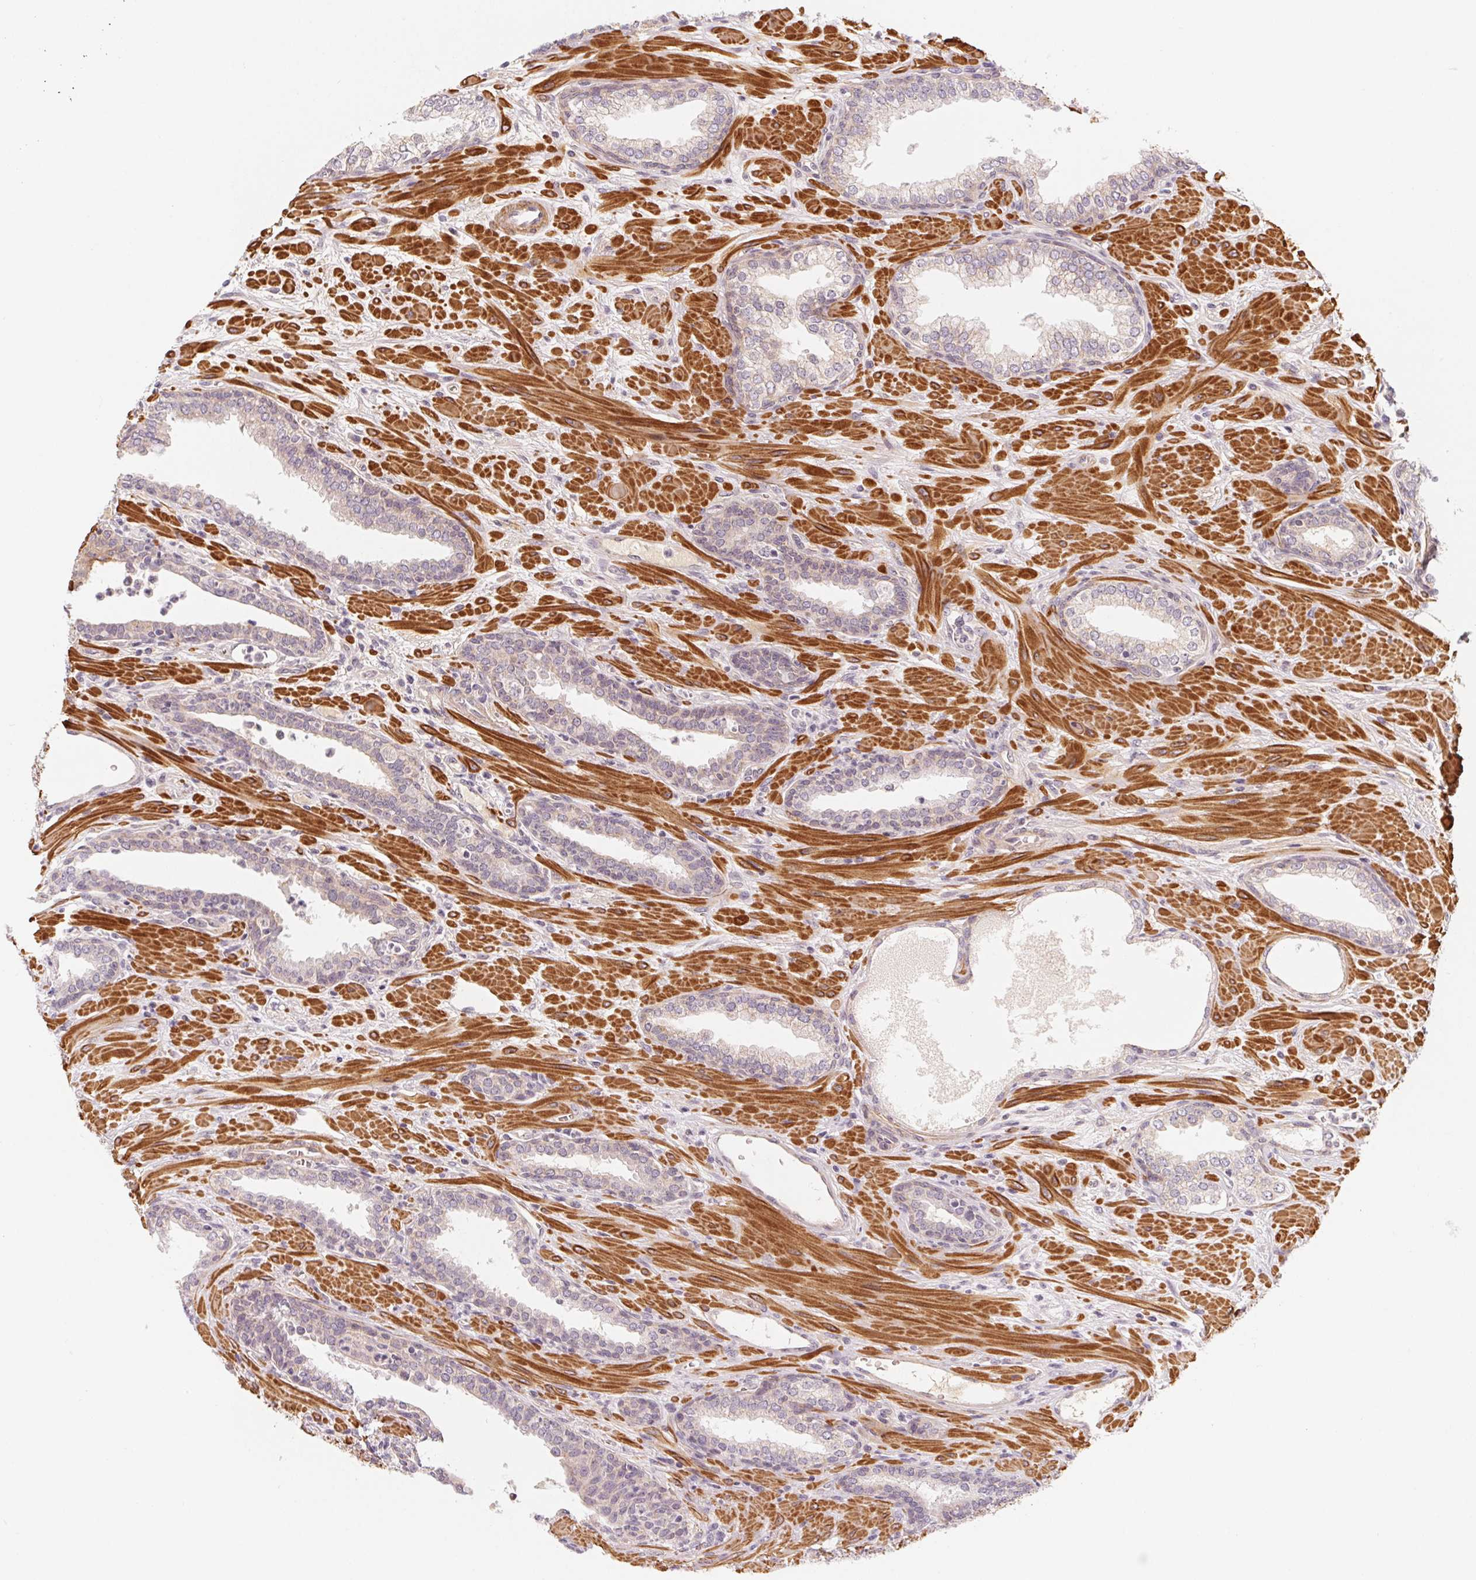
{"staining": {"intensity": "weak", "quantity": "25%-75%", "location": "cytoplasmic/membranous"}, "tissue": "prostate cancer", "cell_type": "Tumor cells", "image_type": "cancer", "snomed": [{"axis": "morphology", "description": "Adenocarcinoma, Low grade"}, {"axis": "topography", "description": "Prostate"}], "caption": "Immunohistochemical staining of low-grade adenocarcinoma (prostate) reveals low levels of weak cytoplasmic/membranous expression in about 25%-75% of tumor cells. The protein is shown in brown color, while the nuclei are stained blue.", "gene": "CCDC112", "patient": {"sex": "male", "age": 61}}